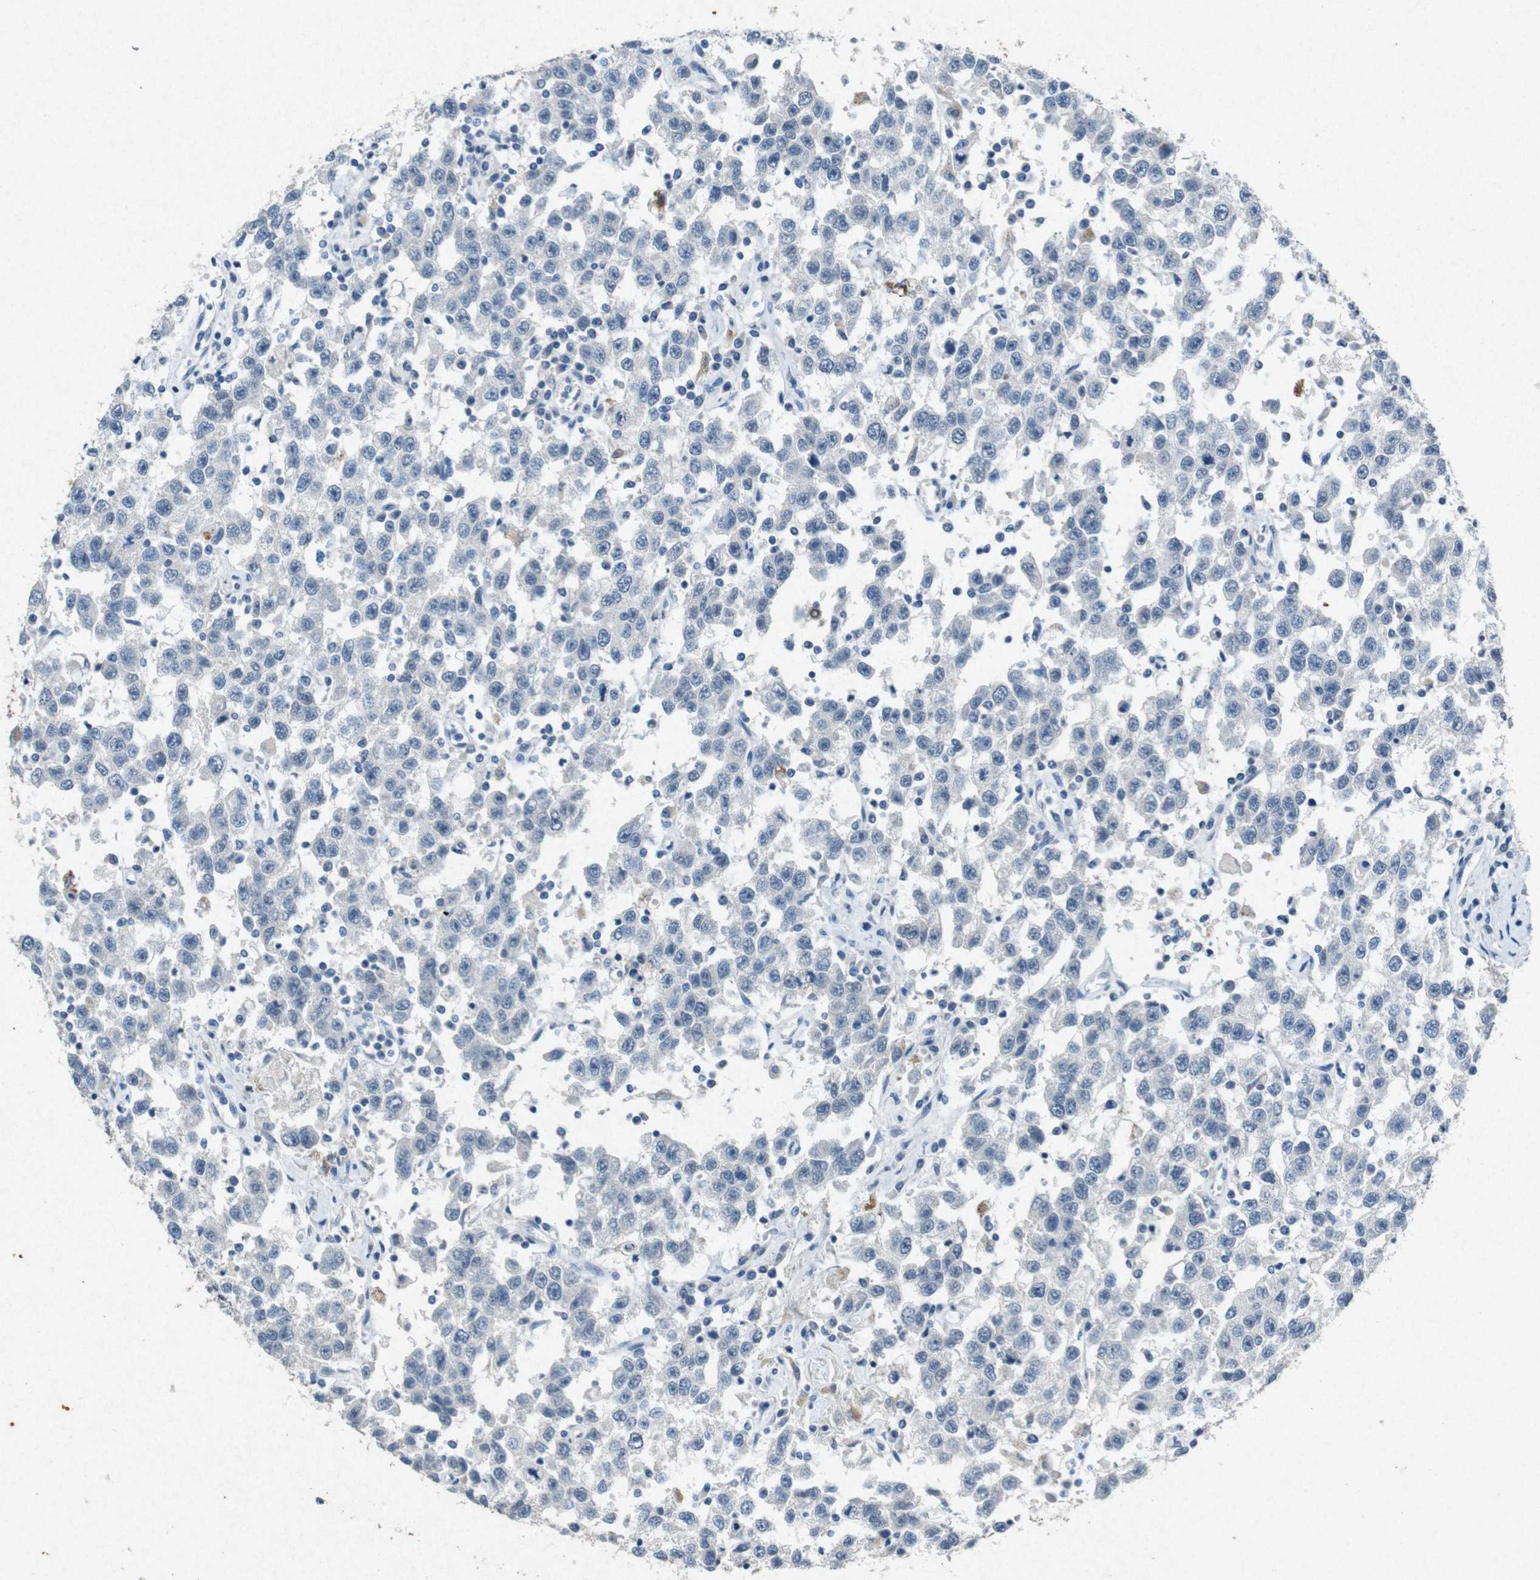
{"staining": {"intensity": "negative", "quantity": "none", "location": "none"}, "tissue": "testis cancer", "cell_type": "Tumor cells", "image_type": "cancer", "snomed": [{"axis": "morphology", "description": "Seminoma, NOS"}, {"axis": "topography", "description": "Testis"}], "caption": "This is a image of immunohistochemistry staining of testis cancer, which shows no positivity in tumor cells.", "gene": "STBD1", "patient": {"sex": "male", "age": 41}}